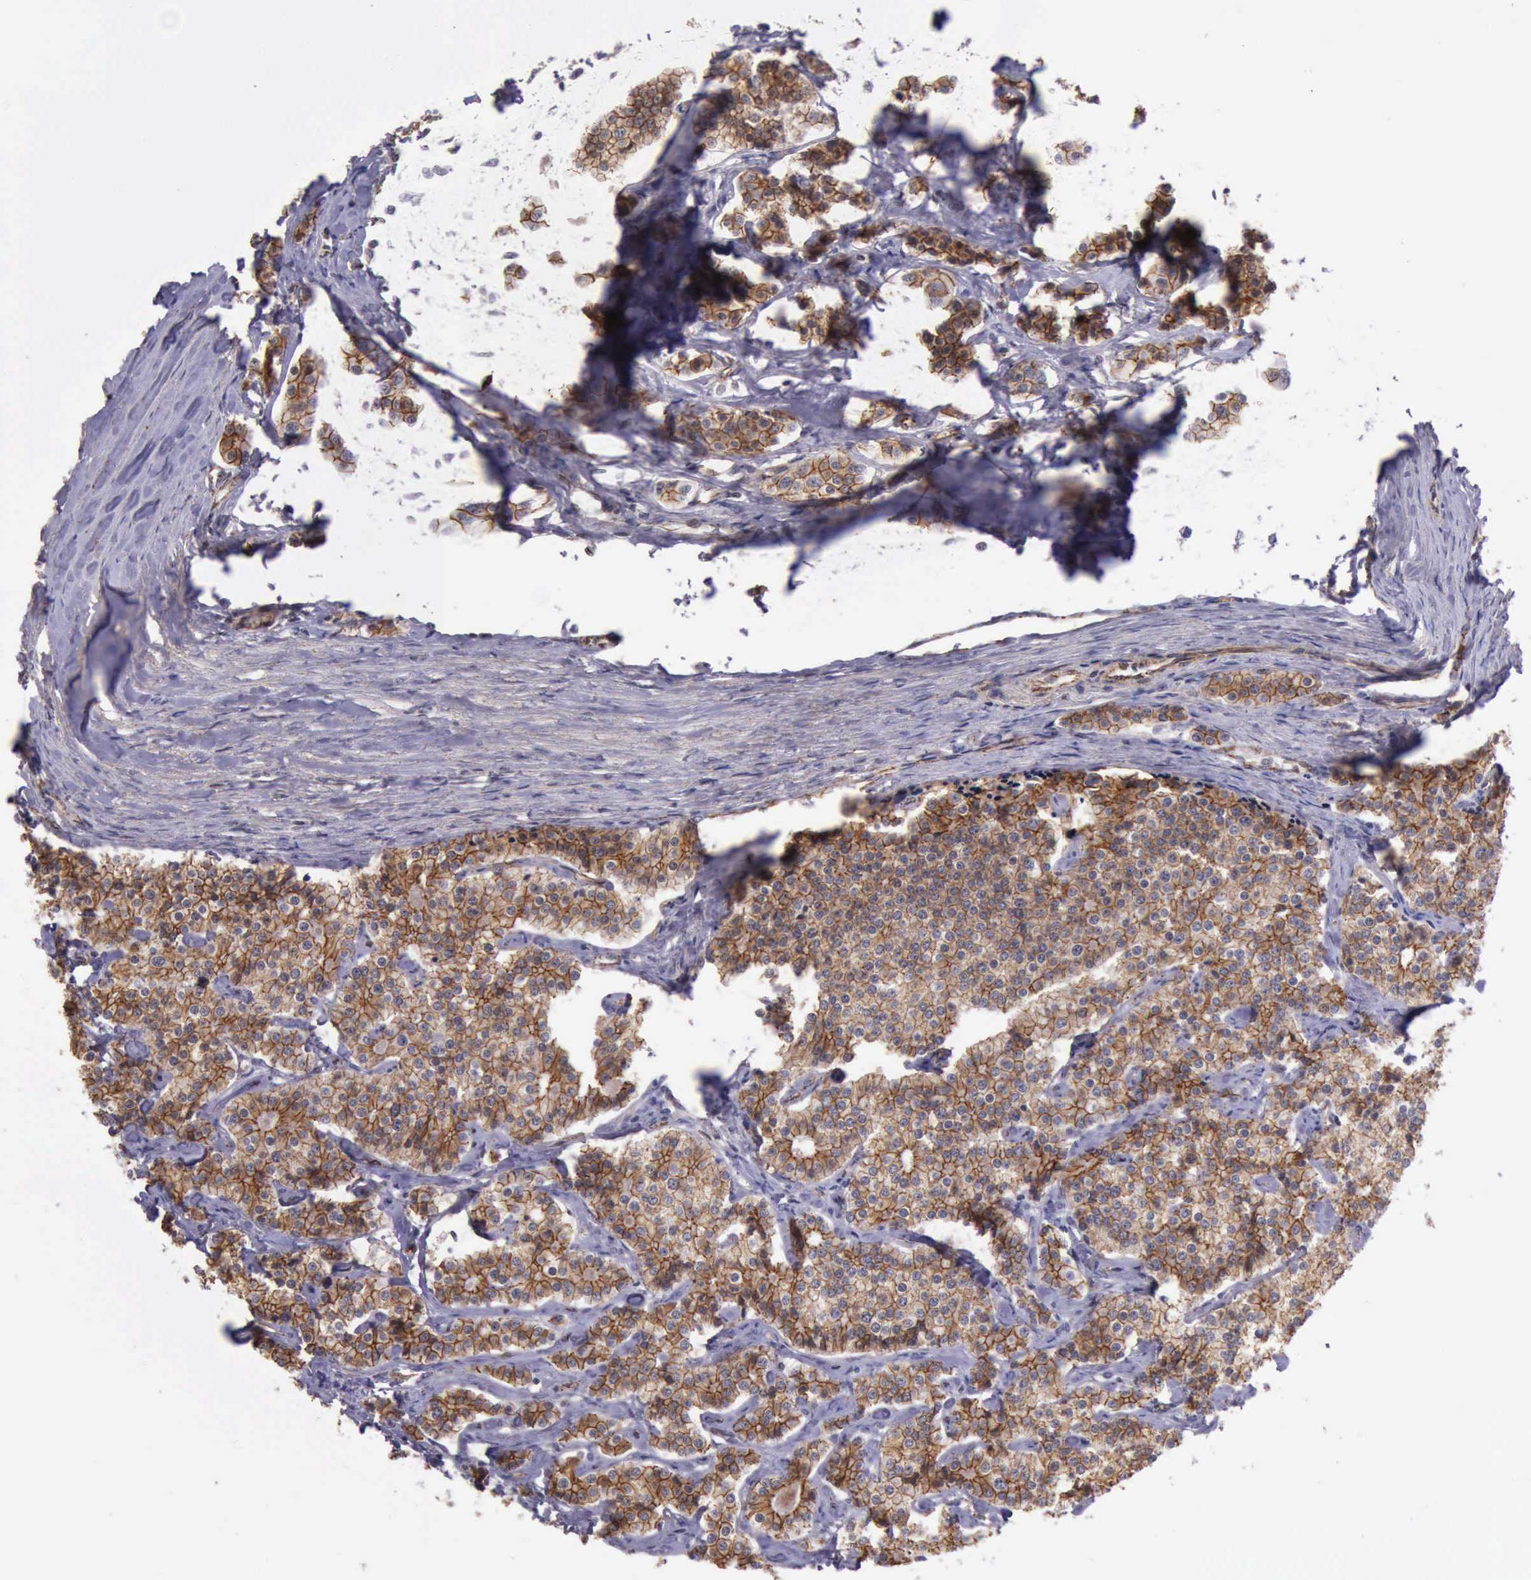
{"staining": {"intensity": "moderate", "quantity": ">75%", "location": "cytoplasmic/membranous"}, "tissue": "carcinoid", "cell_type": "Tumor cells", "image_type": "cancer", "snomed": [{"axis": "morphology", "description": "Carcinoid, malignant, NOS"}, {"axis": "topography", "description": "Small intestine"}], "caption": "Carcinoid tissue demonstrates moderate cytoplasmic/membranous expression in approximately >75% of tumor cells The staining was performed using DAB, with brown indicating positive protein expression. Nuclei are stained blue with hematoxylin.", "gene": "CTNNB1", "patient": {"sex": "male", "age": 63}}